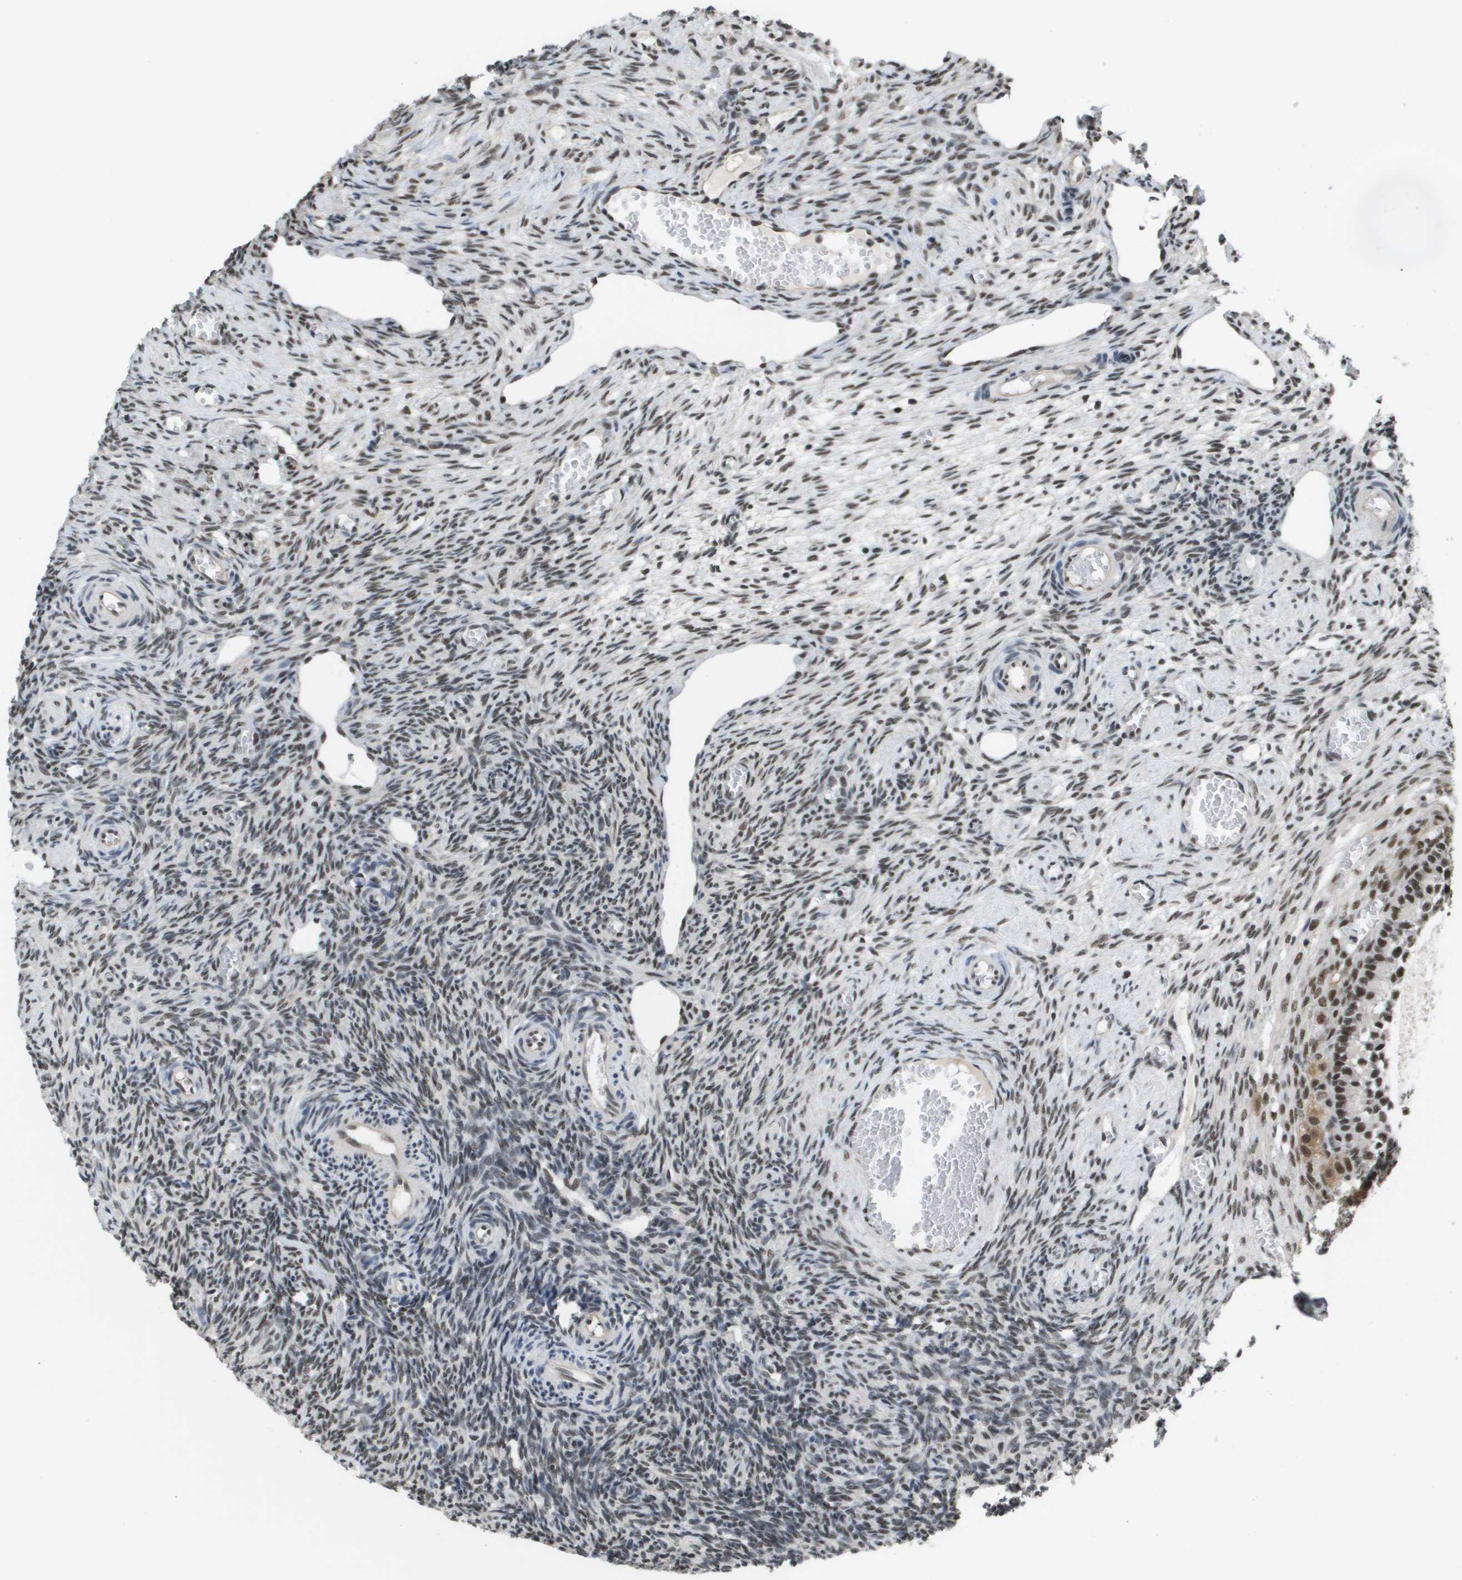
{"staining": {"intensity": "weak", "quantity": "25%-75%", "location": "nuclear"}, "tissue": "ovary", "cell_type": "Ovarian stroma cells", "image_type": "normal", "snomed": [{"axis": "morphology", "description": "Normal tissue, NOS"}, {"axis": "topography", "description": "Ovary"}], "caption": "Normal ovary shows weak nuclear positivity in about 25%-75% of ovarian stroma cells, visualized by immunohistochemistry.", "gene": "ISY1", "patient": {"sex": "female", "age": 27}}